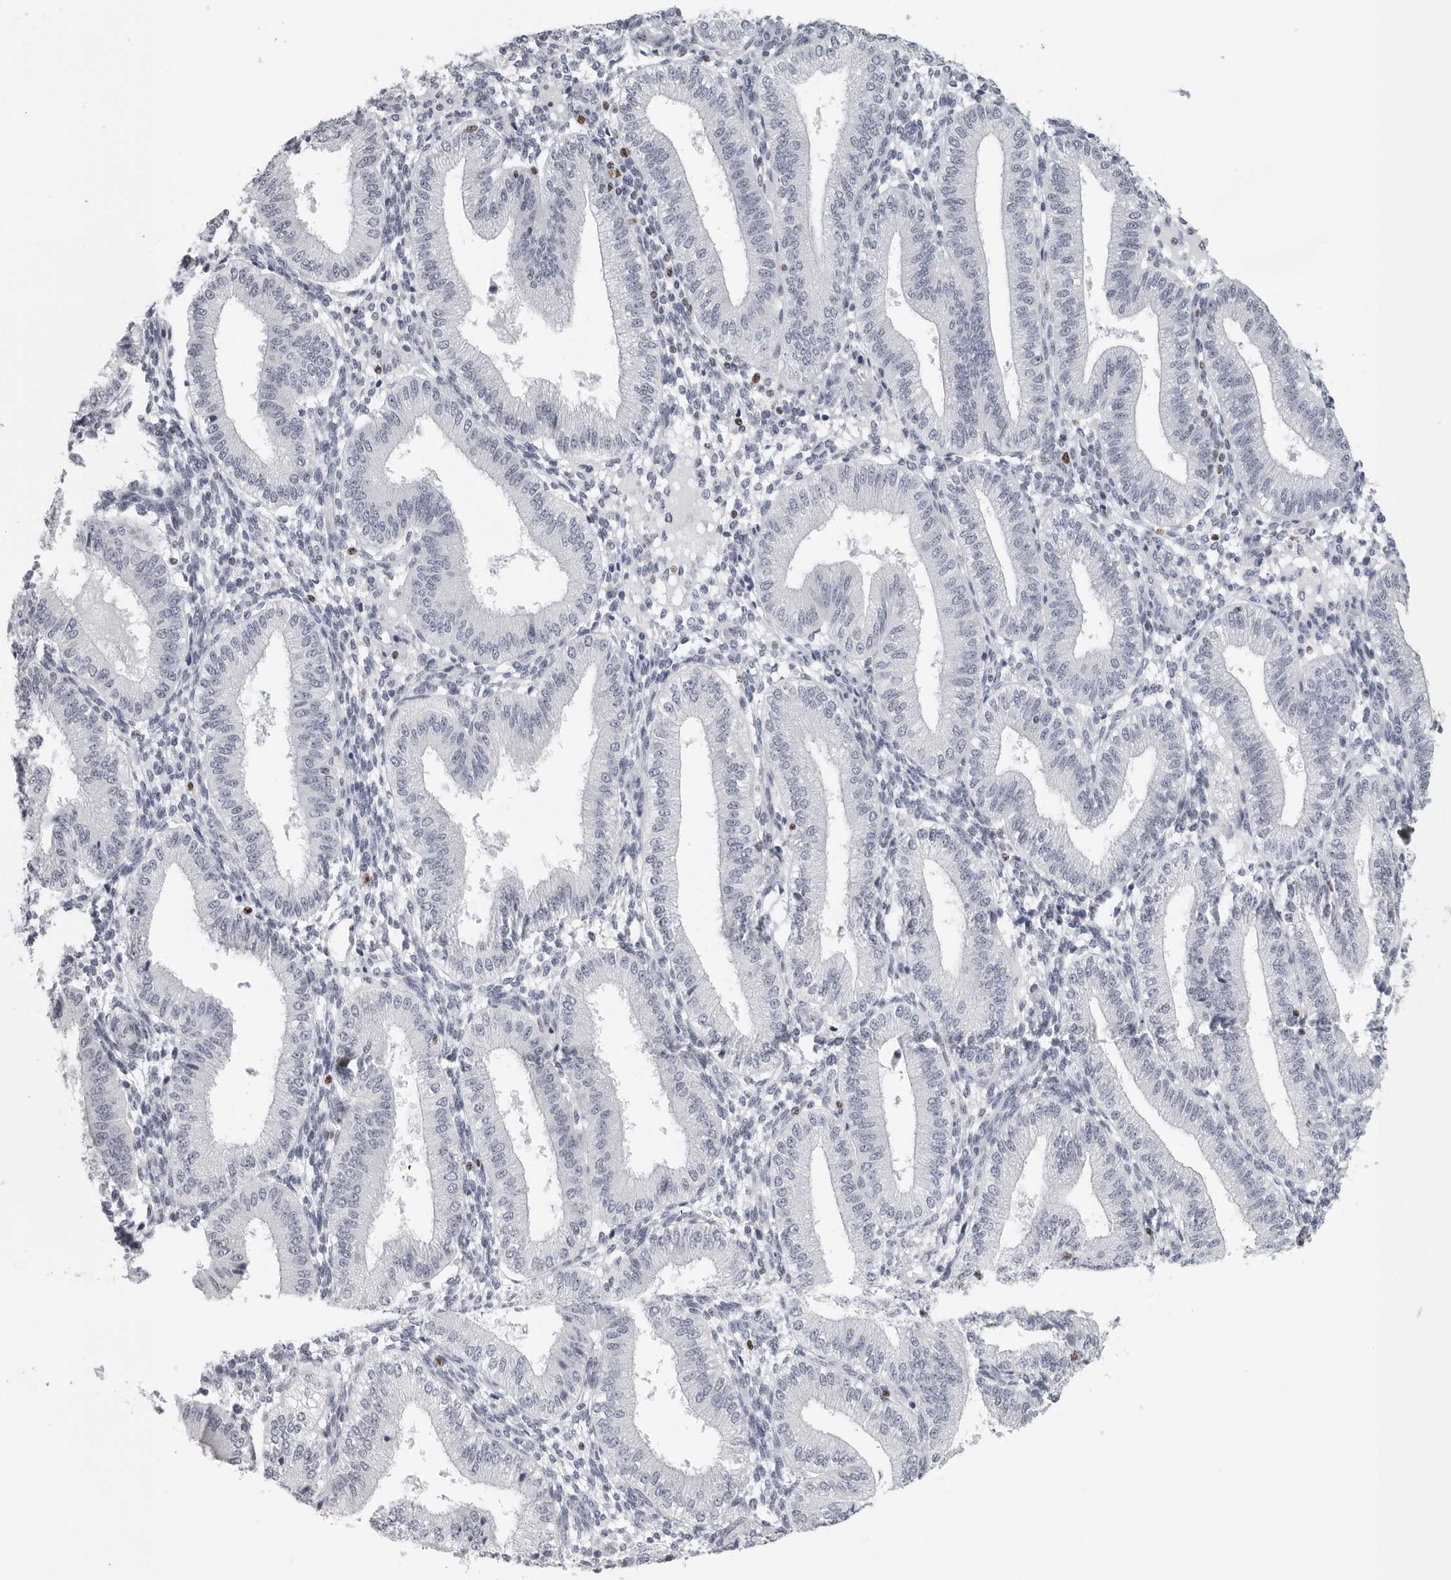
{"staining": {"intensity": "negative", "quantity": "none", "location": "none"}, "tissue": "endometrium", "cell_type": "Cells in endometrial stroma", "image_type": "normal", "snomed": [{"axis": "morphology", "description": "Normal tissue, NOS"}, {"axis": "topography", "description": "Endometrium"}], "caption": "This is an IHC micrograph of benign endometrium. There is no staining in cells in endometrial stroma.", "gene": "SATB2", "patient": {"sex": "female", "age": 39}}